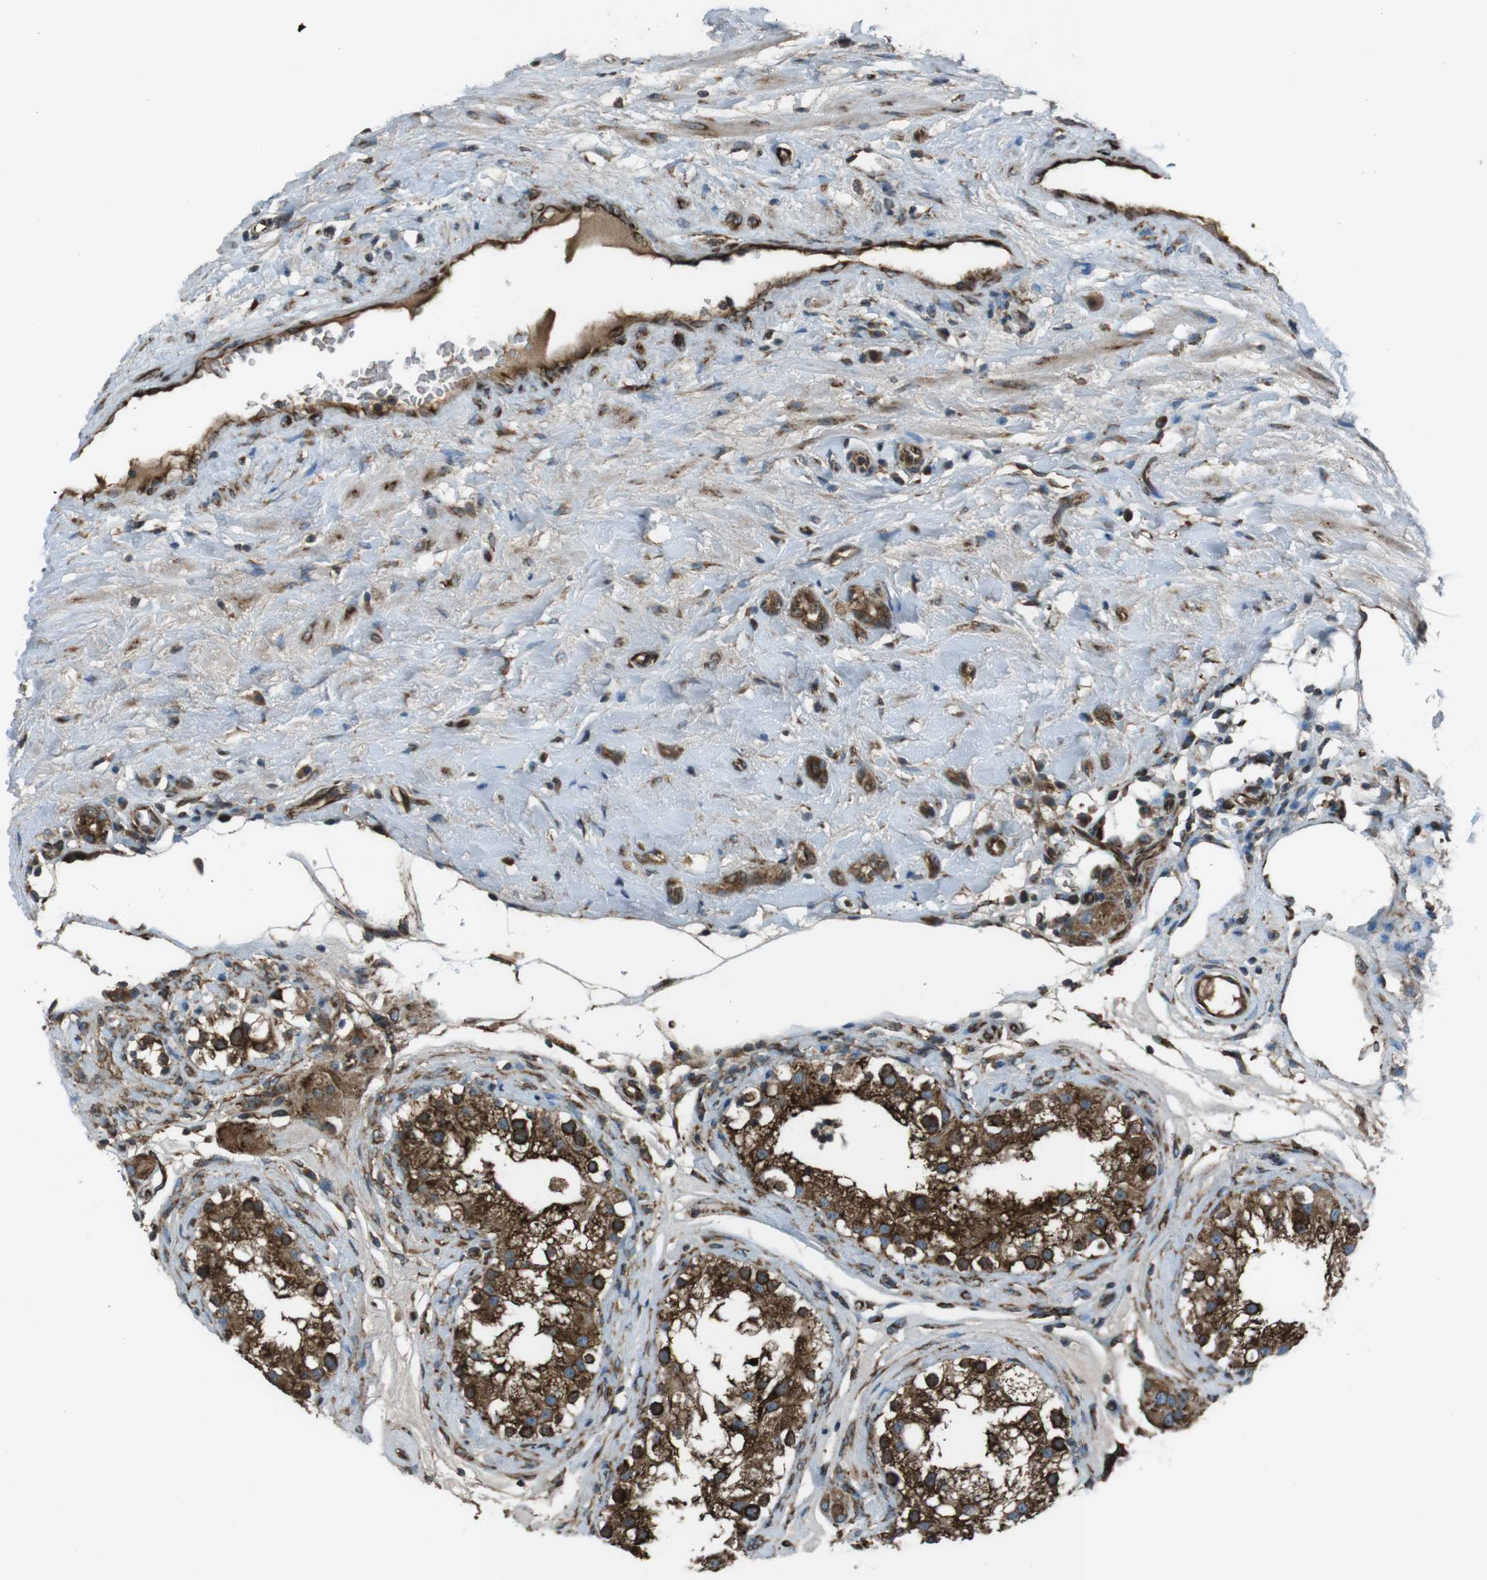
{"staining": {"intensity": "strong", "quantity": ">75%", "location": "cytoplasmic/membranous"}, "tissue": "epididymis", "cell_type": "Glandular cells", "image_type": "normal", "snomed": [{"axis": "morphology", "description": "Normal tissue, NOS"}, {"axis": "morphology", "description": "Inflammation, NOS"}, {"axis": "topography", "description": "Epididymis"}], "caption": "Immunohistochemistry histopathology image of normal epididymis stained for a protein (brown), which reveals high levels of strong cytoplasmic/membranous positivity in approximately >75% of glandular cells.", "gene": "KTN1", "patient": {"sex": "male", "age": 84}}